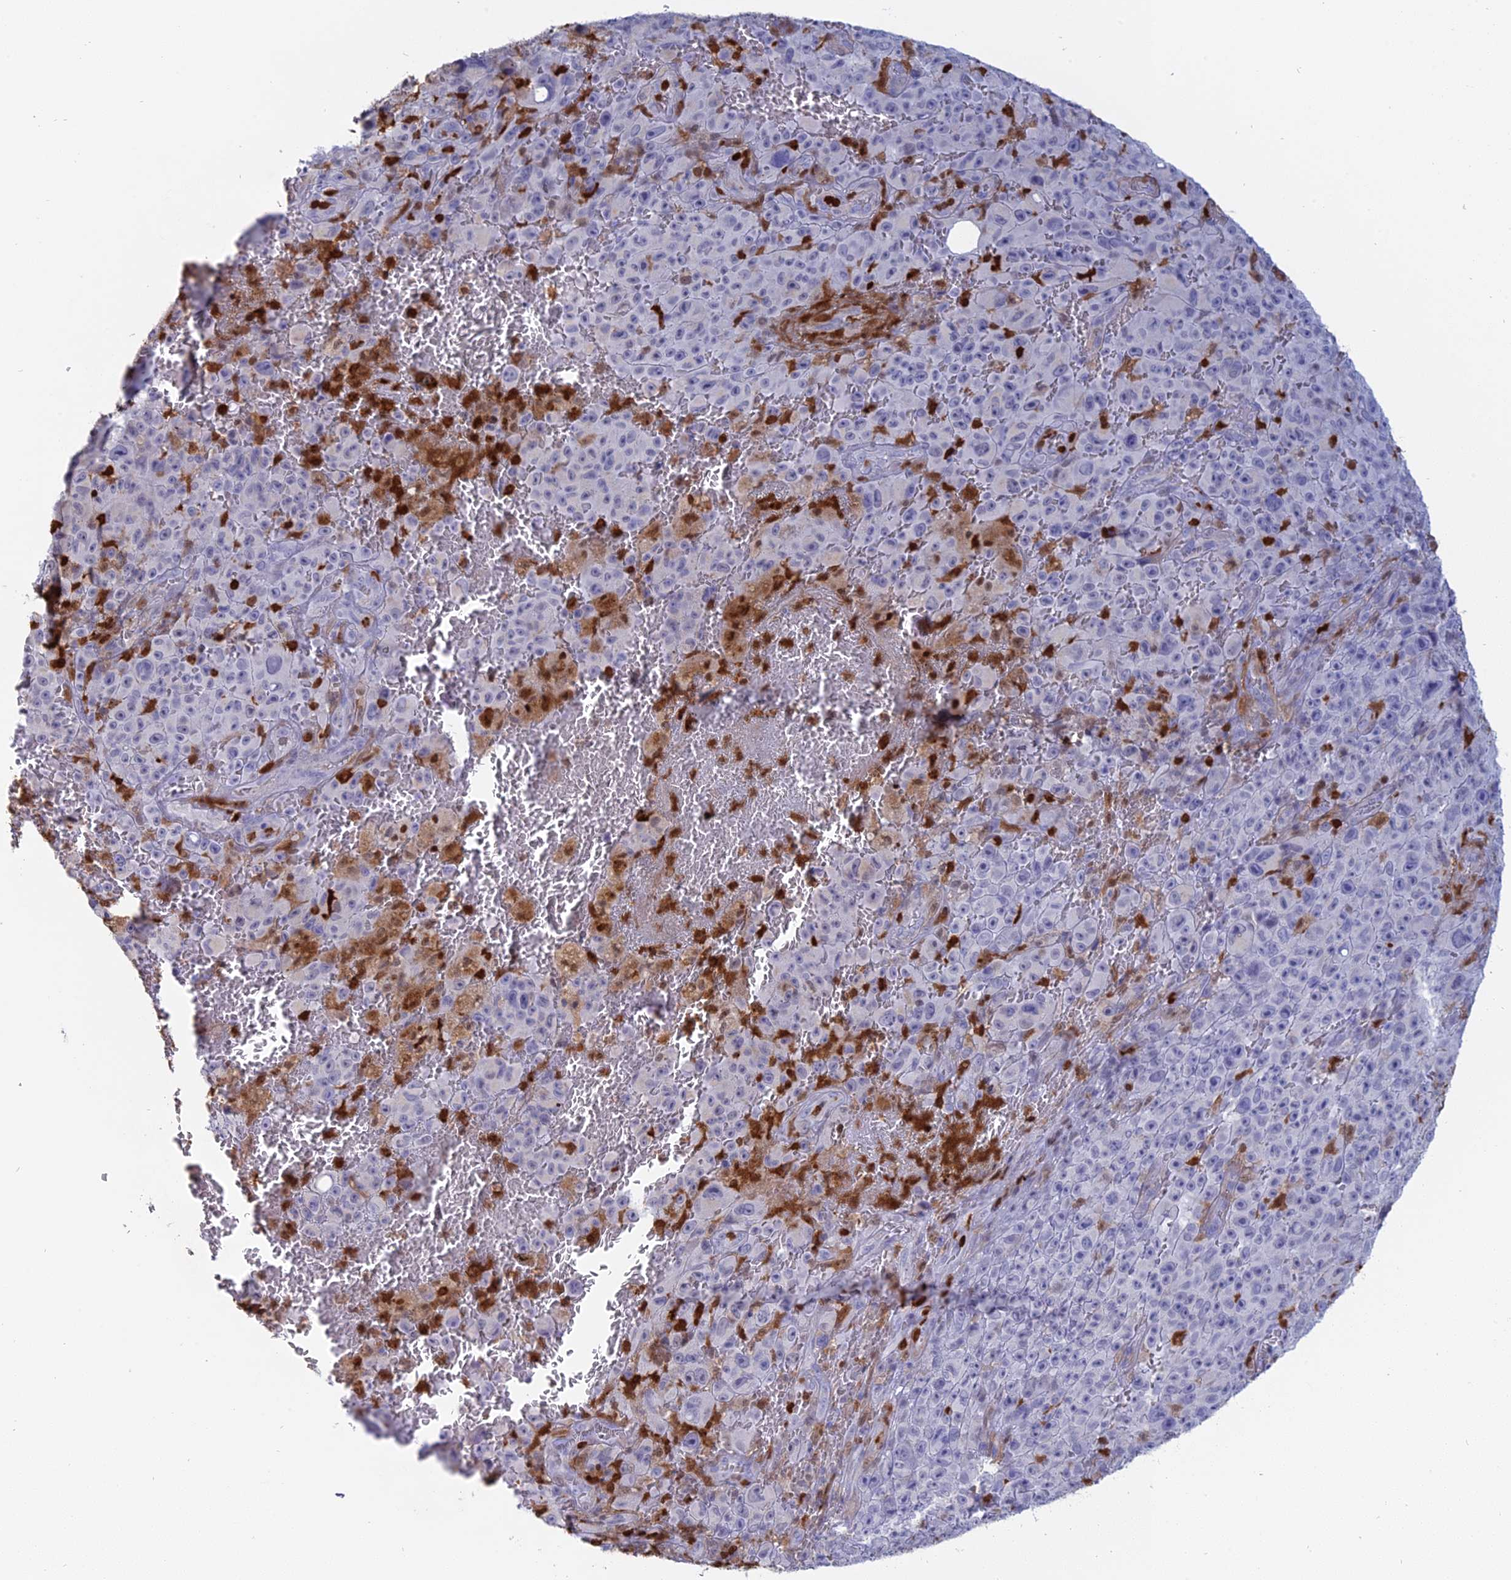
{"staining": {"intensity": "negative", "quantity": "none", "location": "none"}, "tissue": "melanoma", "cell_type": "Tumor cells", "image_type": "cancer", "snomed": [{"axis": "morphology", "description": "Malignant melanoma, NOS"}, {"axis": "topography", "description": "Skin"}], "caption": "Immunohistochemical staining of malignant melanoma demonstrates no significant expression in tumor cells. The staining is performed using DAB brown chromogen with nuclei counter-stained in using hematoxylin.", "gene": "PGBD4", "patient": {"sex": "female", "age": 82}}